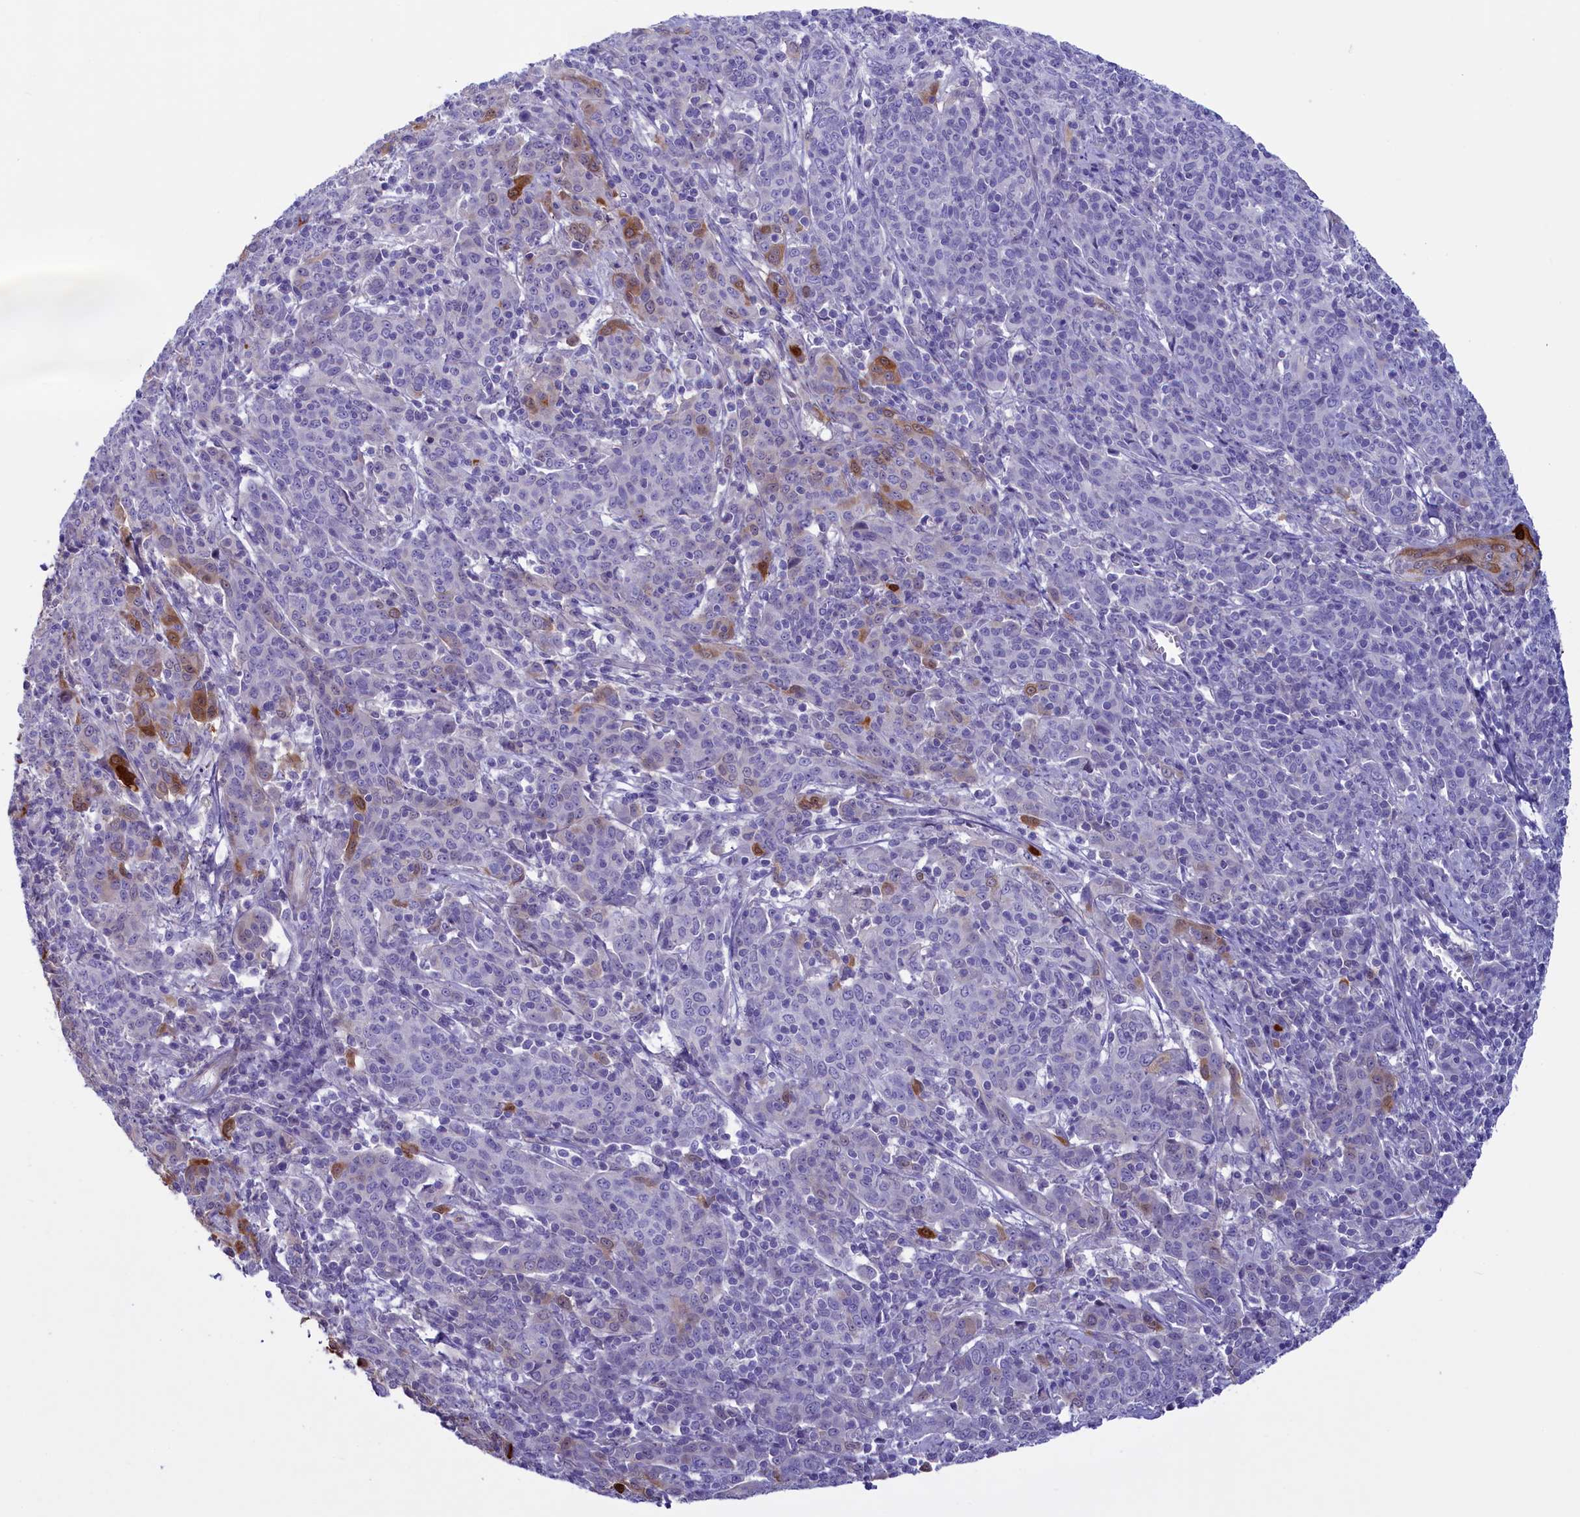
{"staining": {"intensity": "negative", "quantity": "none", "location": "none"}, "tissue": "cervical cancer", "cell_type": "Tumor cells", "image_type": "cancer", "snomed": [{"axis": "morphology", "description": "Squamous cell carcinoma, NOS"}, {"axis": "topography", "description": "Cervix"}], "caption": "Tumor cells show no significant protein expression in cervical squamous cell carcinoma.", "gene": "LOXL1", "patient": {"sex": "female", "age": 67}}